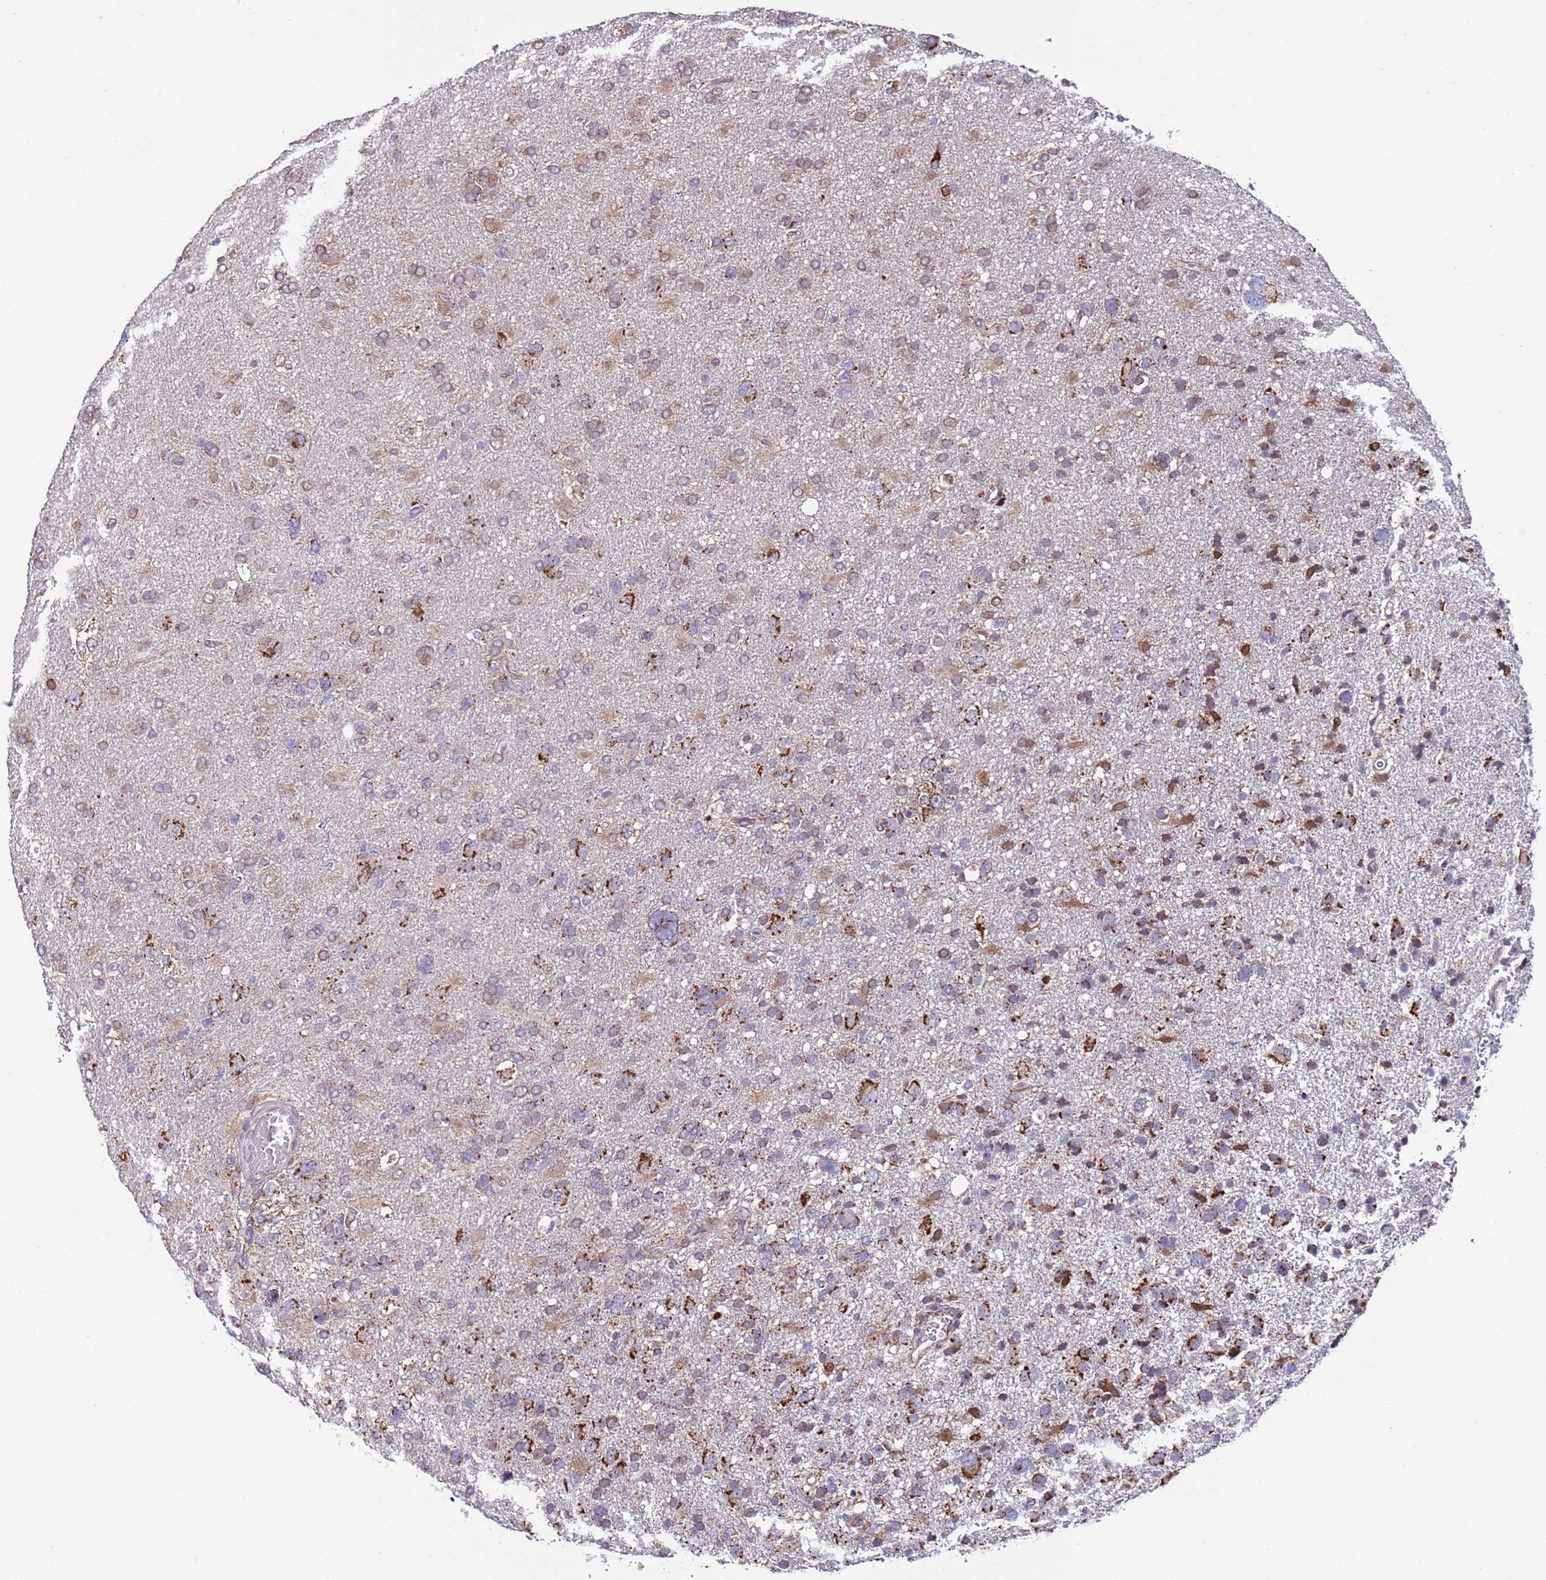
{"staining": {"intensity": "moderate", "quantity": "25%-75%", "location": "cytoplasmic/membranous"}, "tissue": "glioma", "cell_type": "Tumor cells", "image_type": "cancer", "snomed": [{"axis": "morphology", "description": "Glioma, malignant, High grade"}, {"axis": "topography", "description": "Brain"}], "caption": "Brown immunohistochemical staining in human glioma reveals moderate cytoplasmic/membranous positivity in approximately 25%-75% of tumor cells.", "gene": "AHI1", "patient": {"sex": "male", "age": 61}}